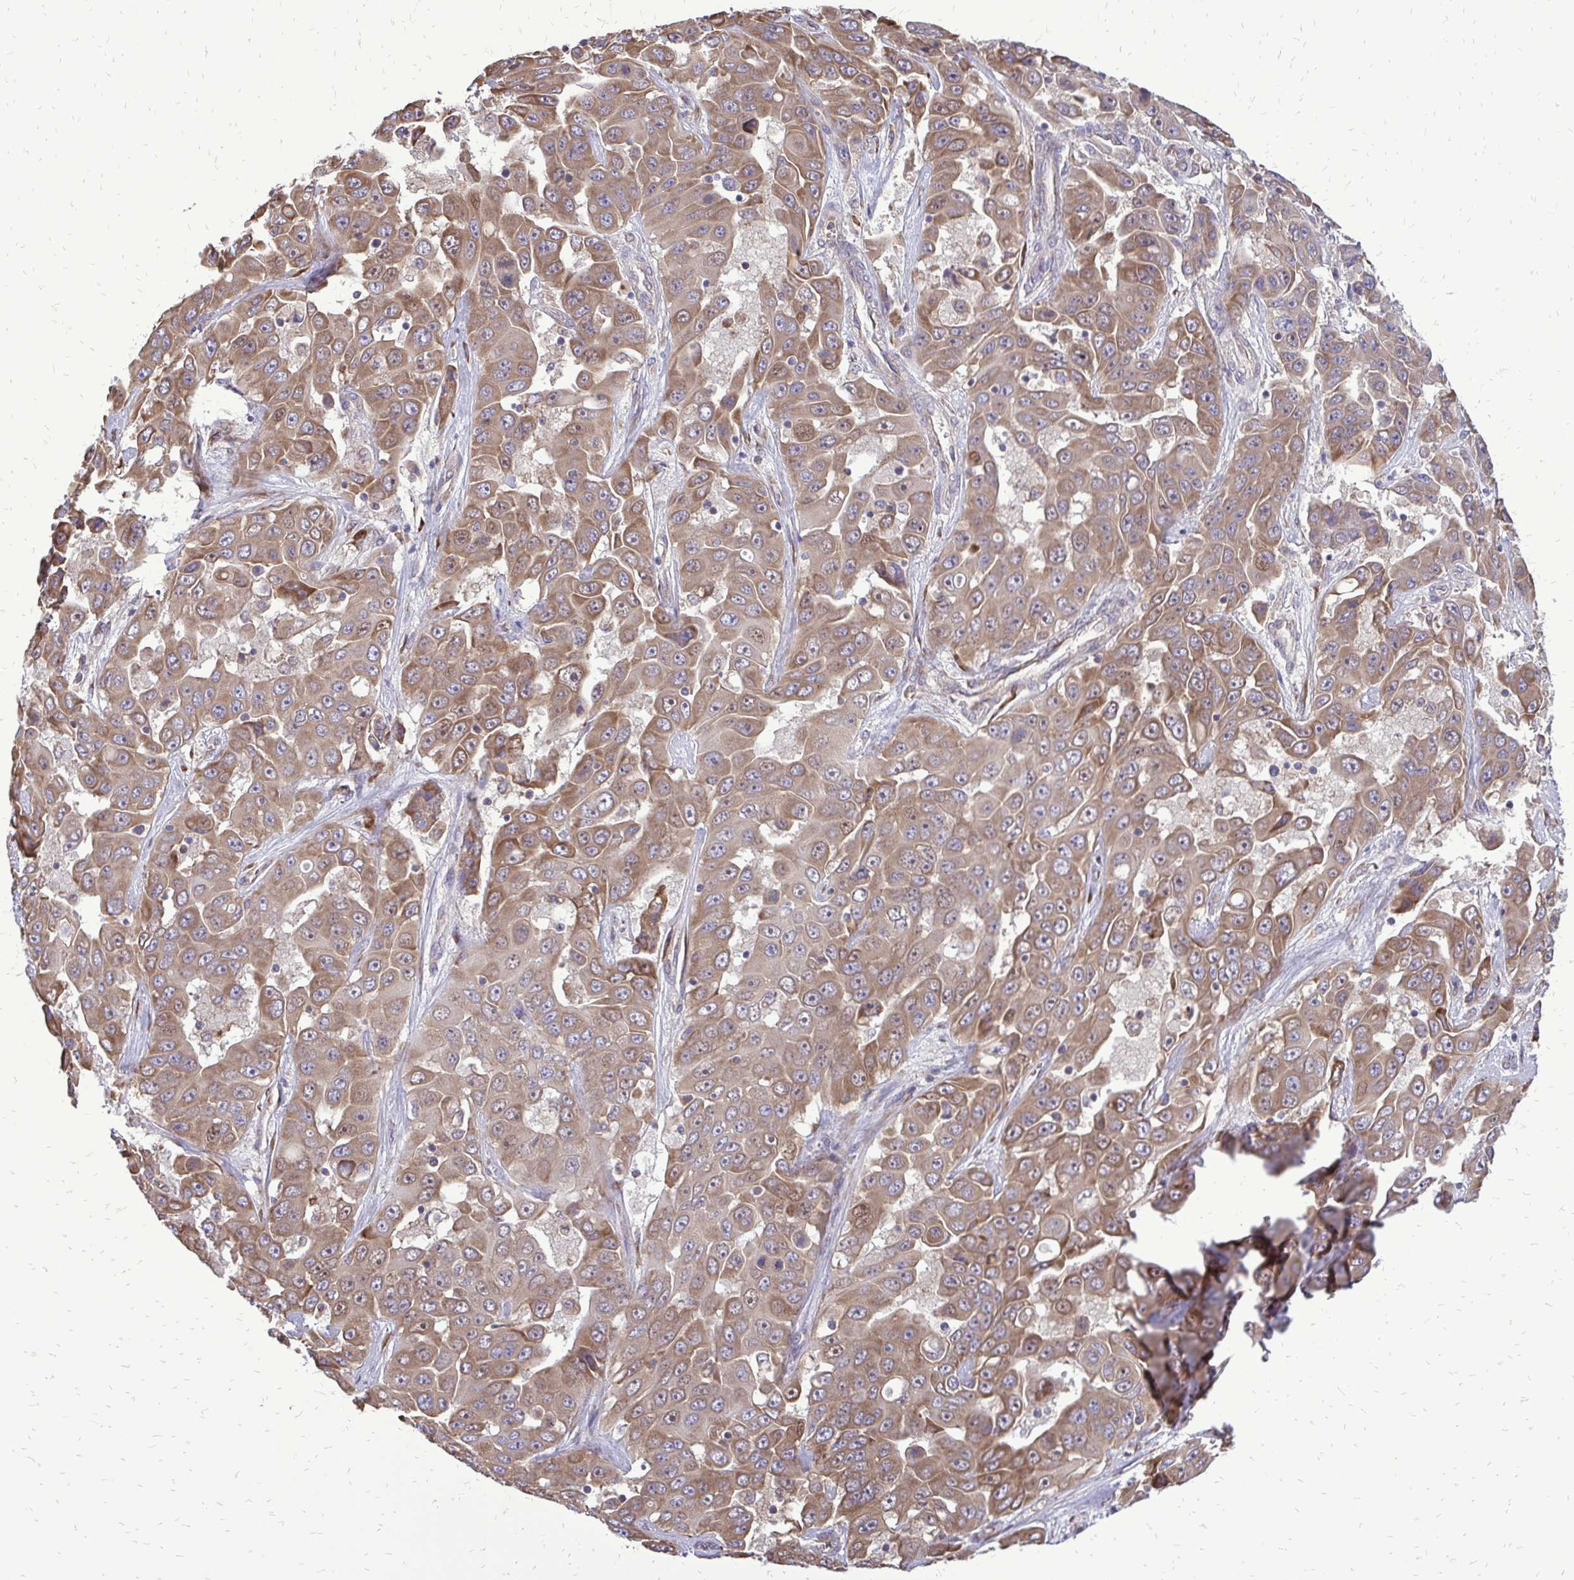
{"staining": {"intensity": "moderate", "quantity": ">75%", "location": "cytoplasmic/membranous"}, "tissue": "liver cancer", "cell_type": "Tumor cells", "image_type": "cancer", "snomed": [{"axis": "morphology", "description": "Cholangiocarcinoma"}, {"axis": "topography", "description": "Liver"}], "caption": "The photomicrograph exhibits immunohistochemical staining of liver cholangiocarcinoma. There is moderate cytoplasmic/membranous staining is present in about >75% of tumor cells. The staining was performed using DAB (3,3'-diaminobenzidine) to visualize the protein expression in brown, while the nuclei were stained in blue with hematoxylin (Magnification: 20x).", "gene": "RPS3", "patient": {"sex": "female", "age": 52}}